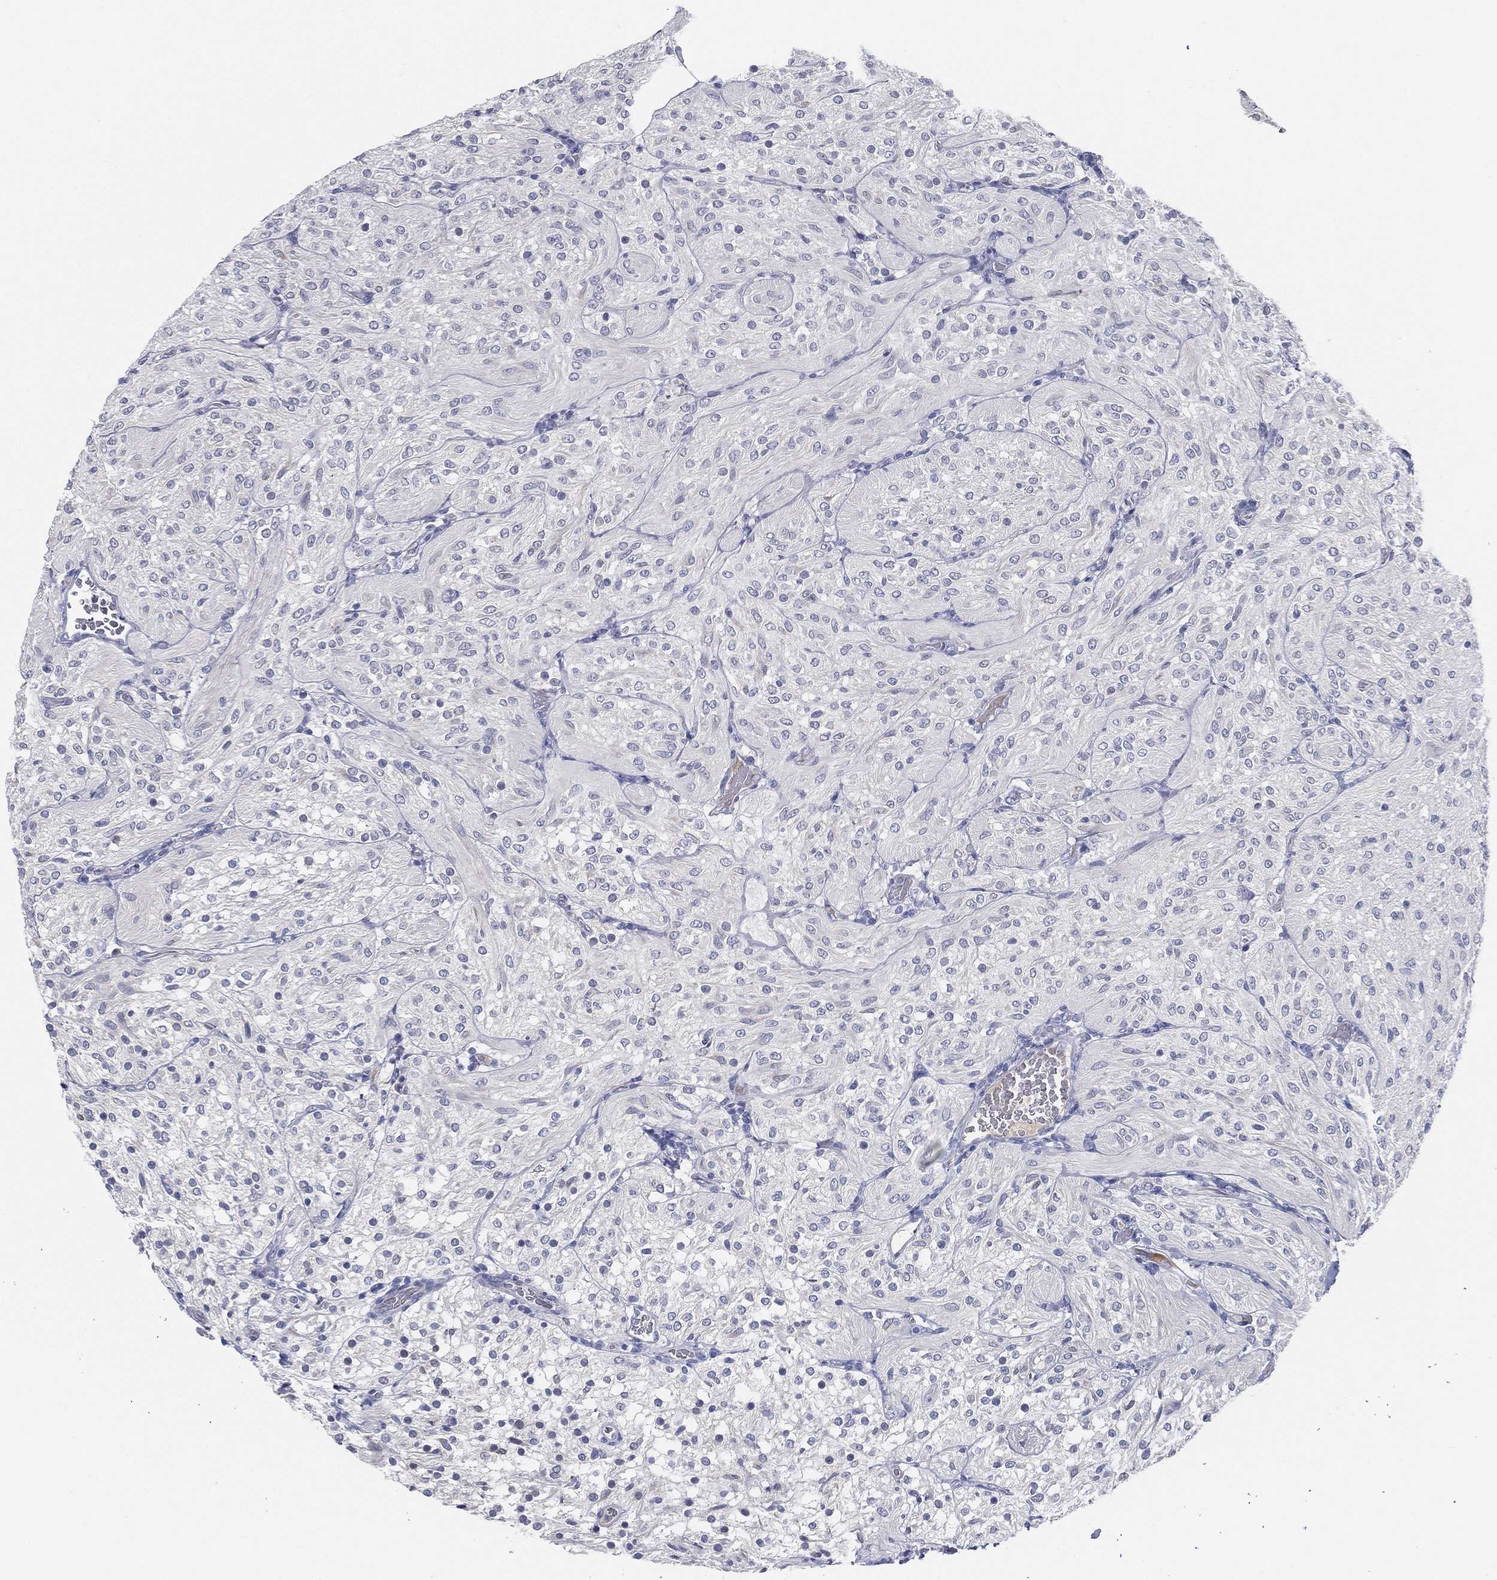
{"staining": {"intensity": "negative", "quantity": "none", "location": "none"}, "tissue": "glioma", "cell_type": "Tumor cells", "image_type": "cancer", "snomed": [{"axis": "morphology", "description": "Glioma, malignant, Low grade"}, {"axis": "topography", "description": "Brain"}], "caption": "IHC micrograph of neoplastic tissue: human glioma stained with DAB (3,3'-diaminobenzidine) demonstrates no significant protein staining in tumor cells.", "gene": "STS", "patient": {"sex": "male", "age": 3}}